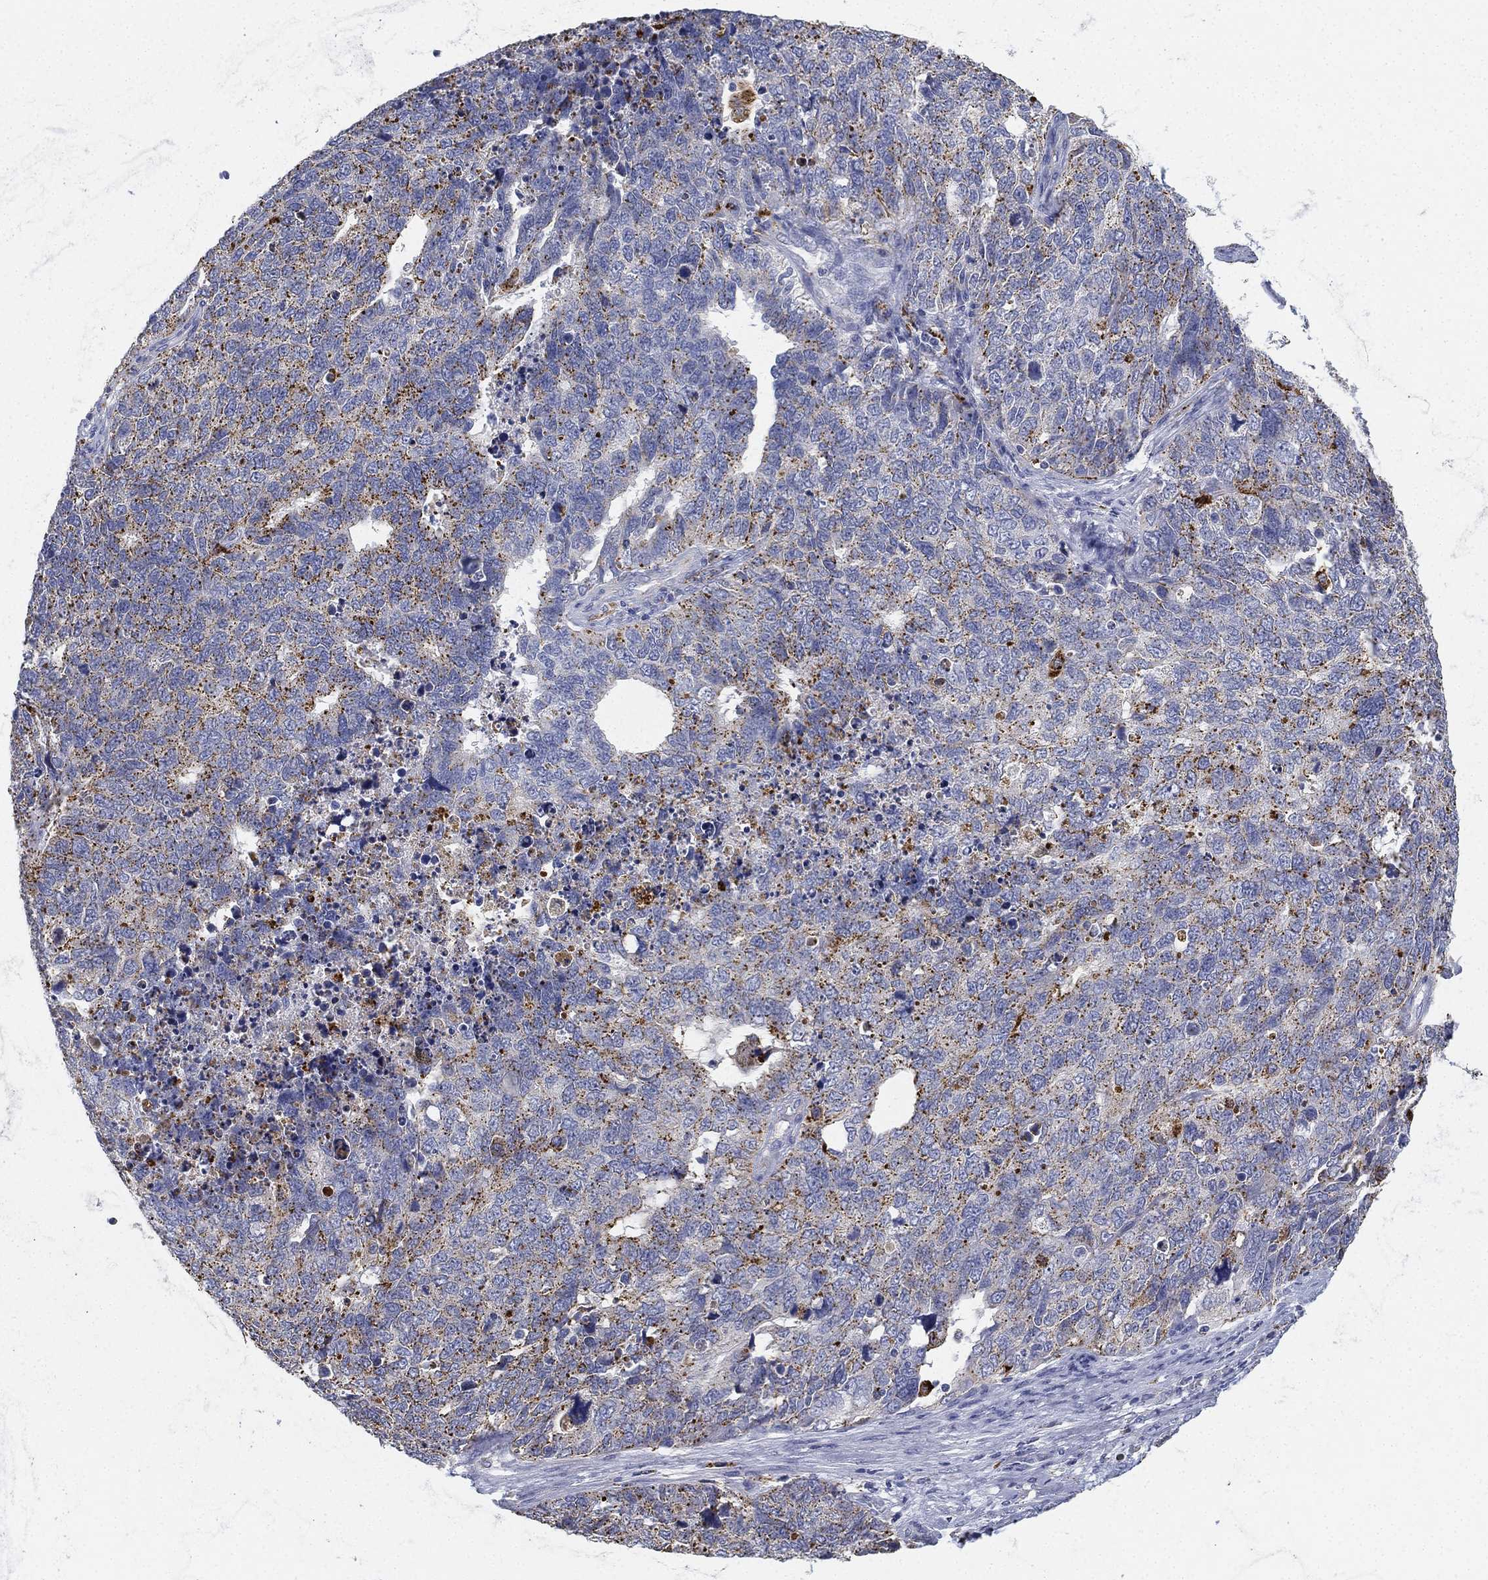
{"staining": {"intensity": "moderate", "quantity": "<25%", "location": "cytoplasmic/membranous"}, "tissue": "cervical cancer", "cell_type": "Tumor cells", "image_type": "cancer", "snomed": [{"axis": "morphology", "description": "Squamous cell carcinoma, NOS"}, {"axis": "topography", "description": "Cervix"}], "caption": "Tumor cells demonstrate low levels of moderate cytoplasmic/membranous staining in about <25% of cells in human cervical cancer.", "gene": "NPC2", "patient": {"sex": "female", "age": 63}}